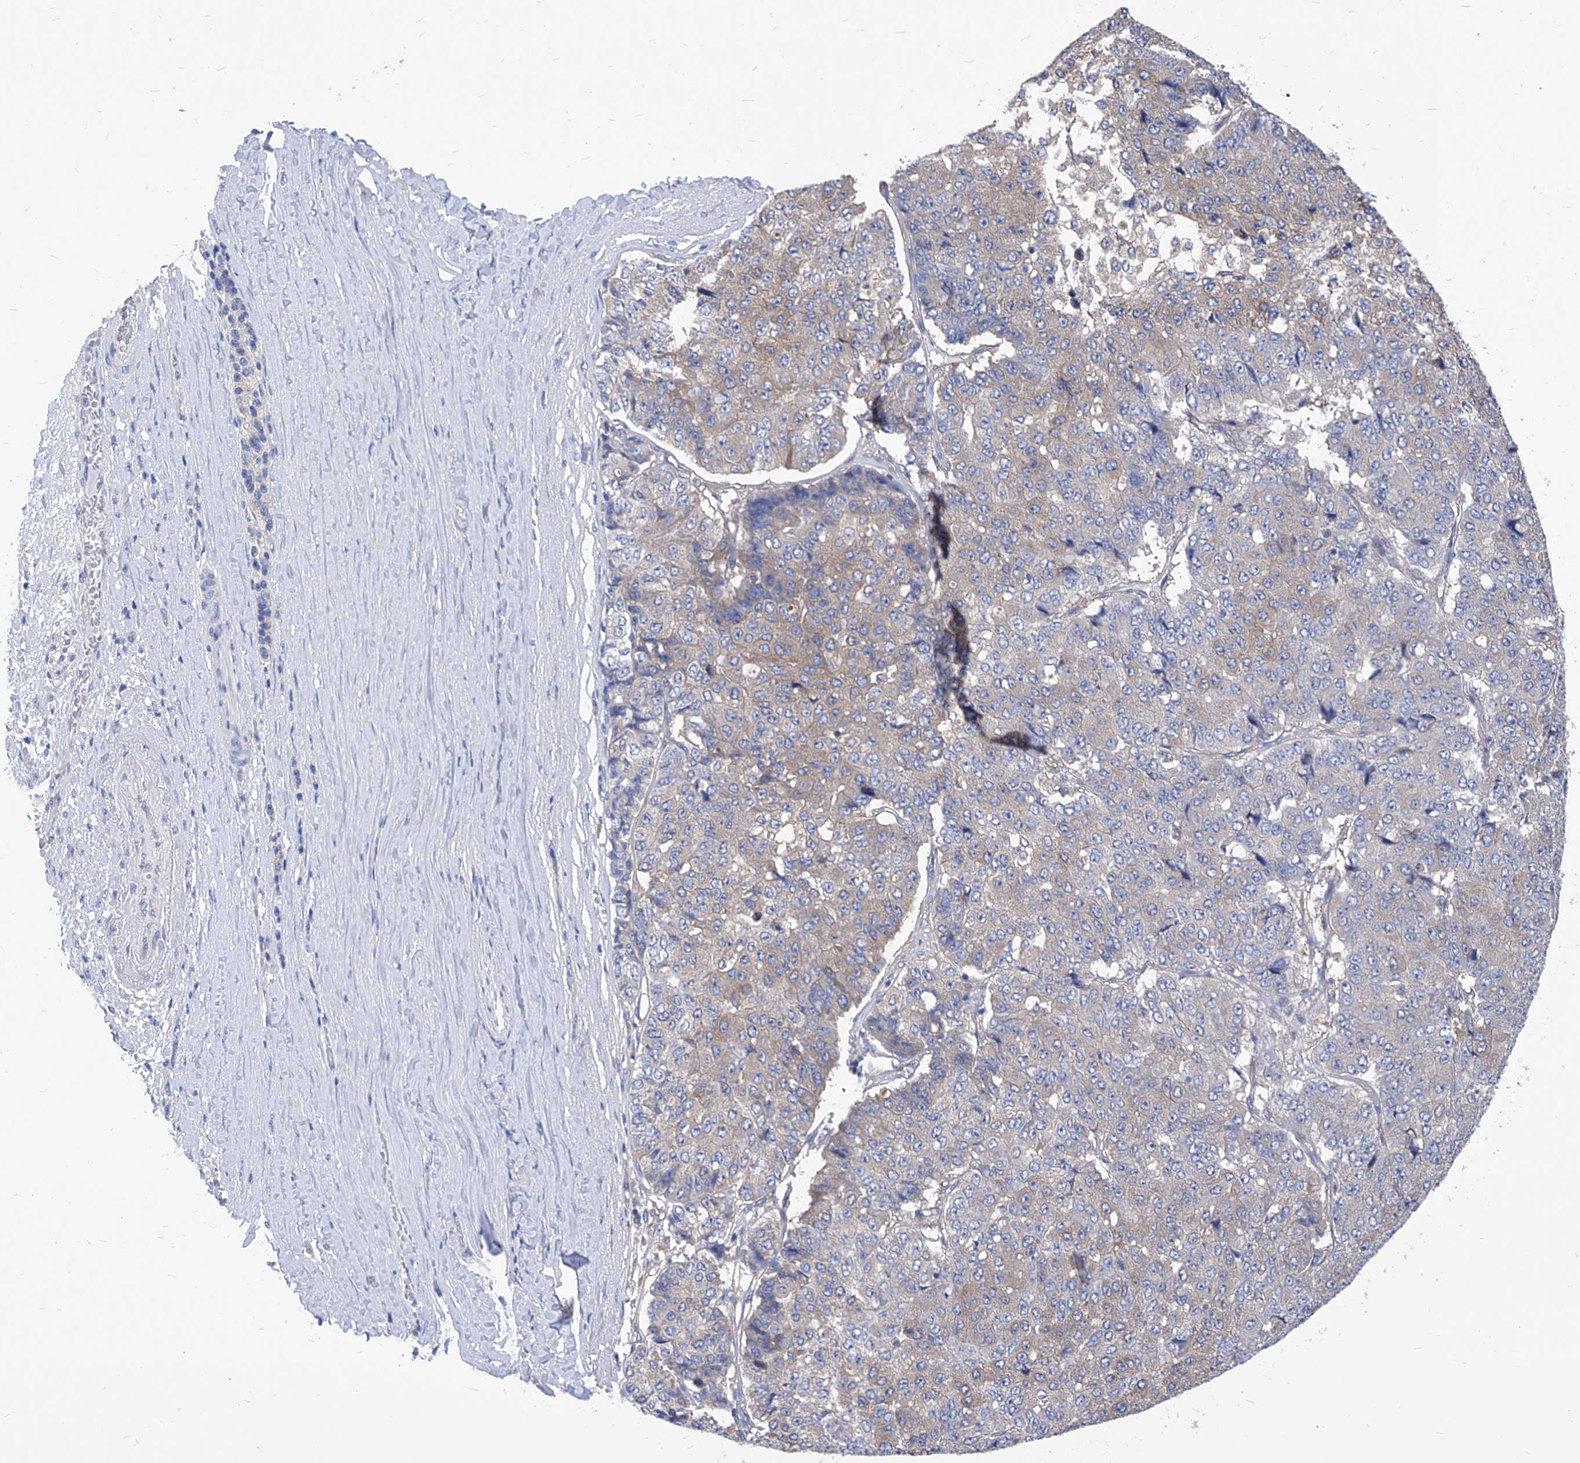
{"staining": {"intensity": "weak", "quantity": "<25%", "location": "cytoplasmic/membranous"}, "tissue": "pancreatic cancer", "cell_type": "Tumor cells", "image_type": "cancer", "snomed": [{"axis": "morphology", "description": "Adenocarcinoma, NOS"}, {"axis": "topography", "description": "Pancreas"}], "caption": "This is a image of immunohistochemistry (IHC) staining of pancreatic cancer, which shows no positivity in tumor cells.", "gene": "XPNPEP1", "patient": {"sex": "male", "age": 50}}